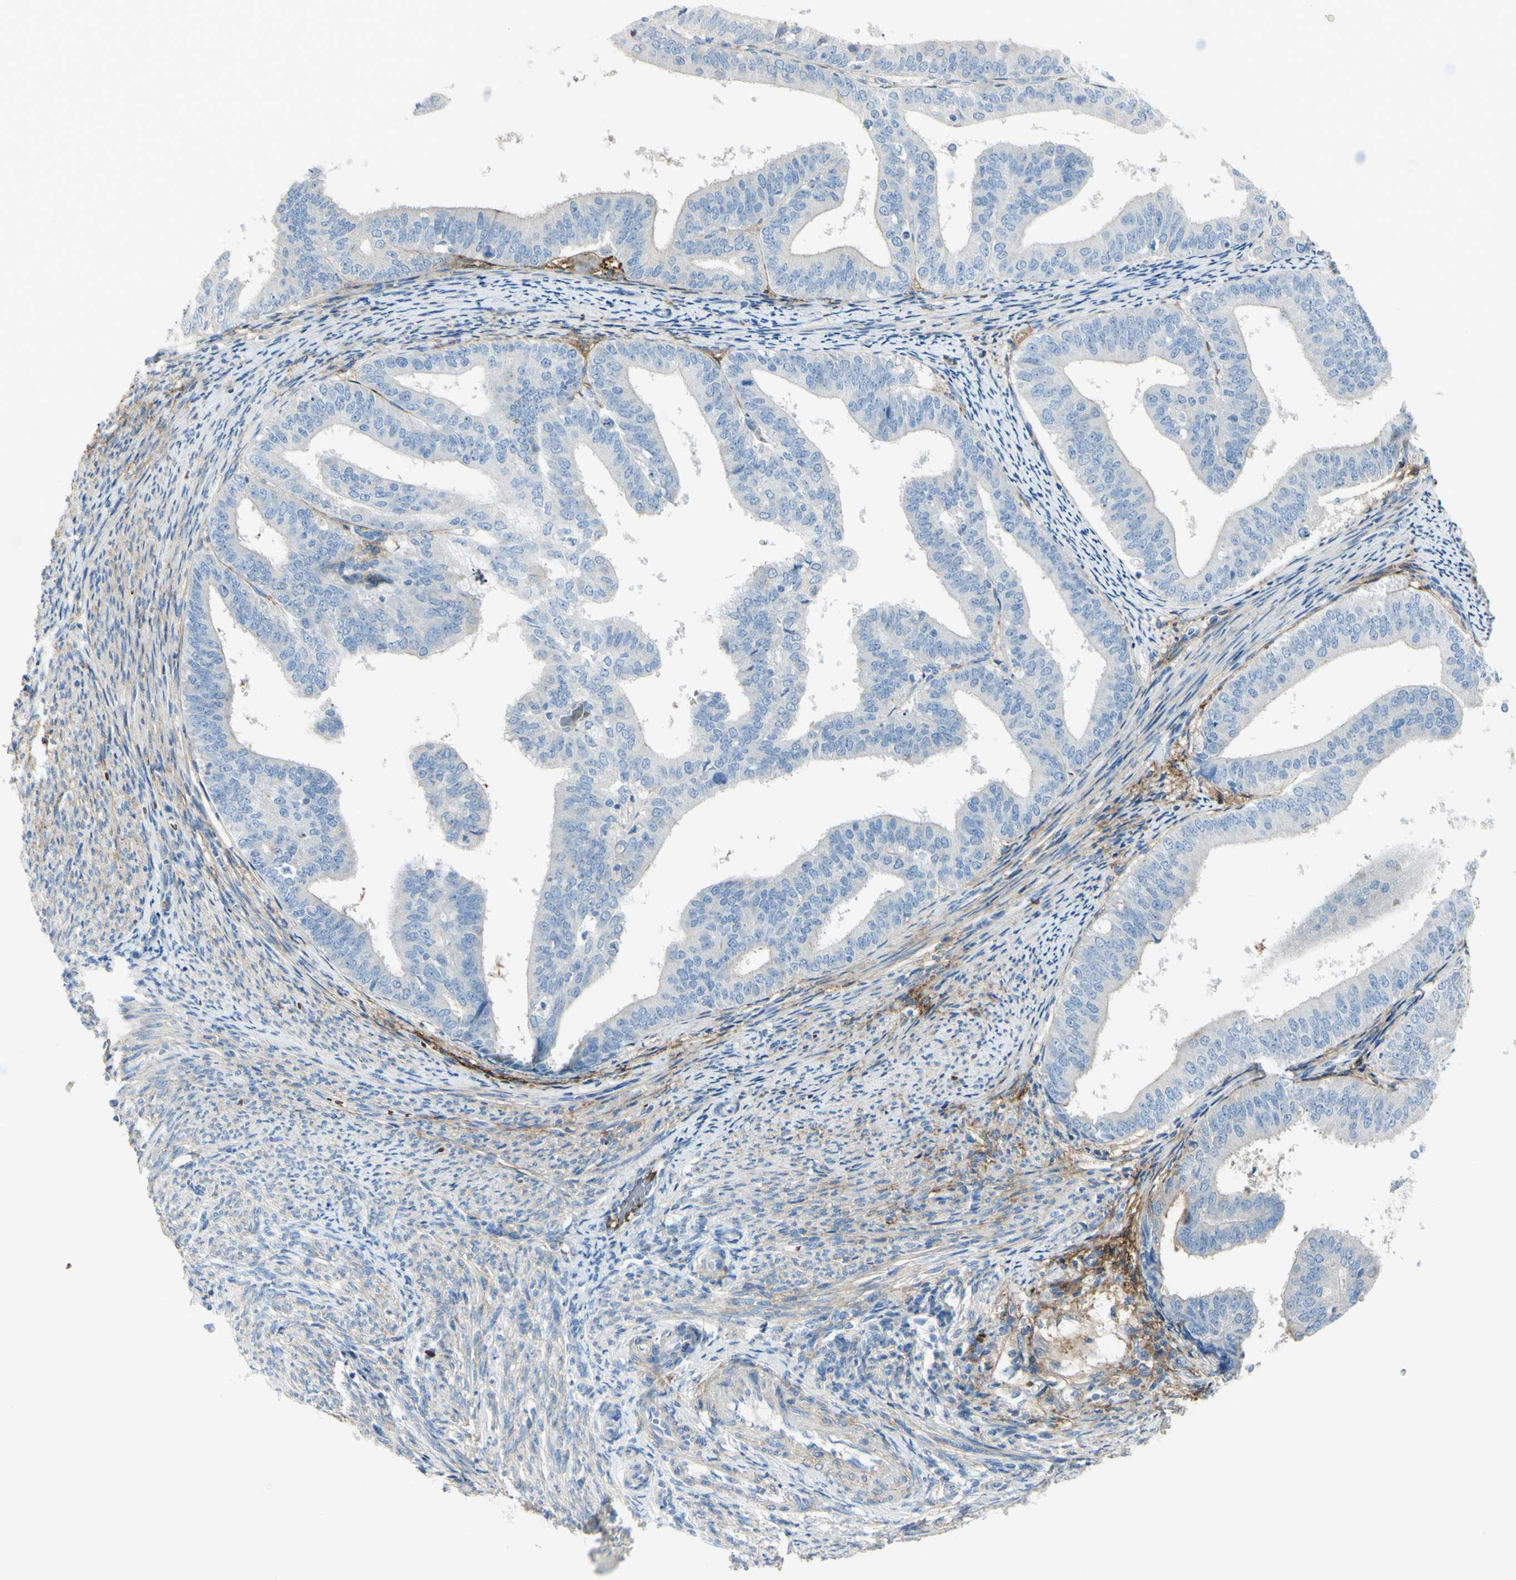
{"staining": {"intensity": "negative", "quantity": "none", "location": "none"}, "tissue": "endometrial cancer", "cell_type": "Tumor cells", "image_type": "cancer", "snomed": [{"axis": "morphology", "description": "Adenocarcinoma, NOS"}, {"axis": "topography", "description": "Endometrium"}], "caption": "Immunohistochemistry image of neoplastic tissue: human endometrial cancer stained with DAB (3,3'-diaminobenzidine) demonstrates no significant protein expression in tumor cells.", "gene": "NCBP2L", "patient": {"sex": "female", "age": 63}}